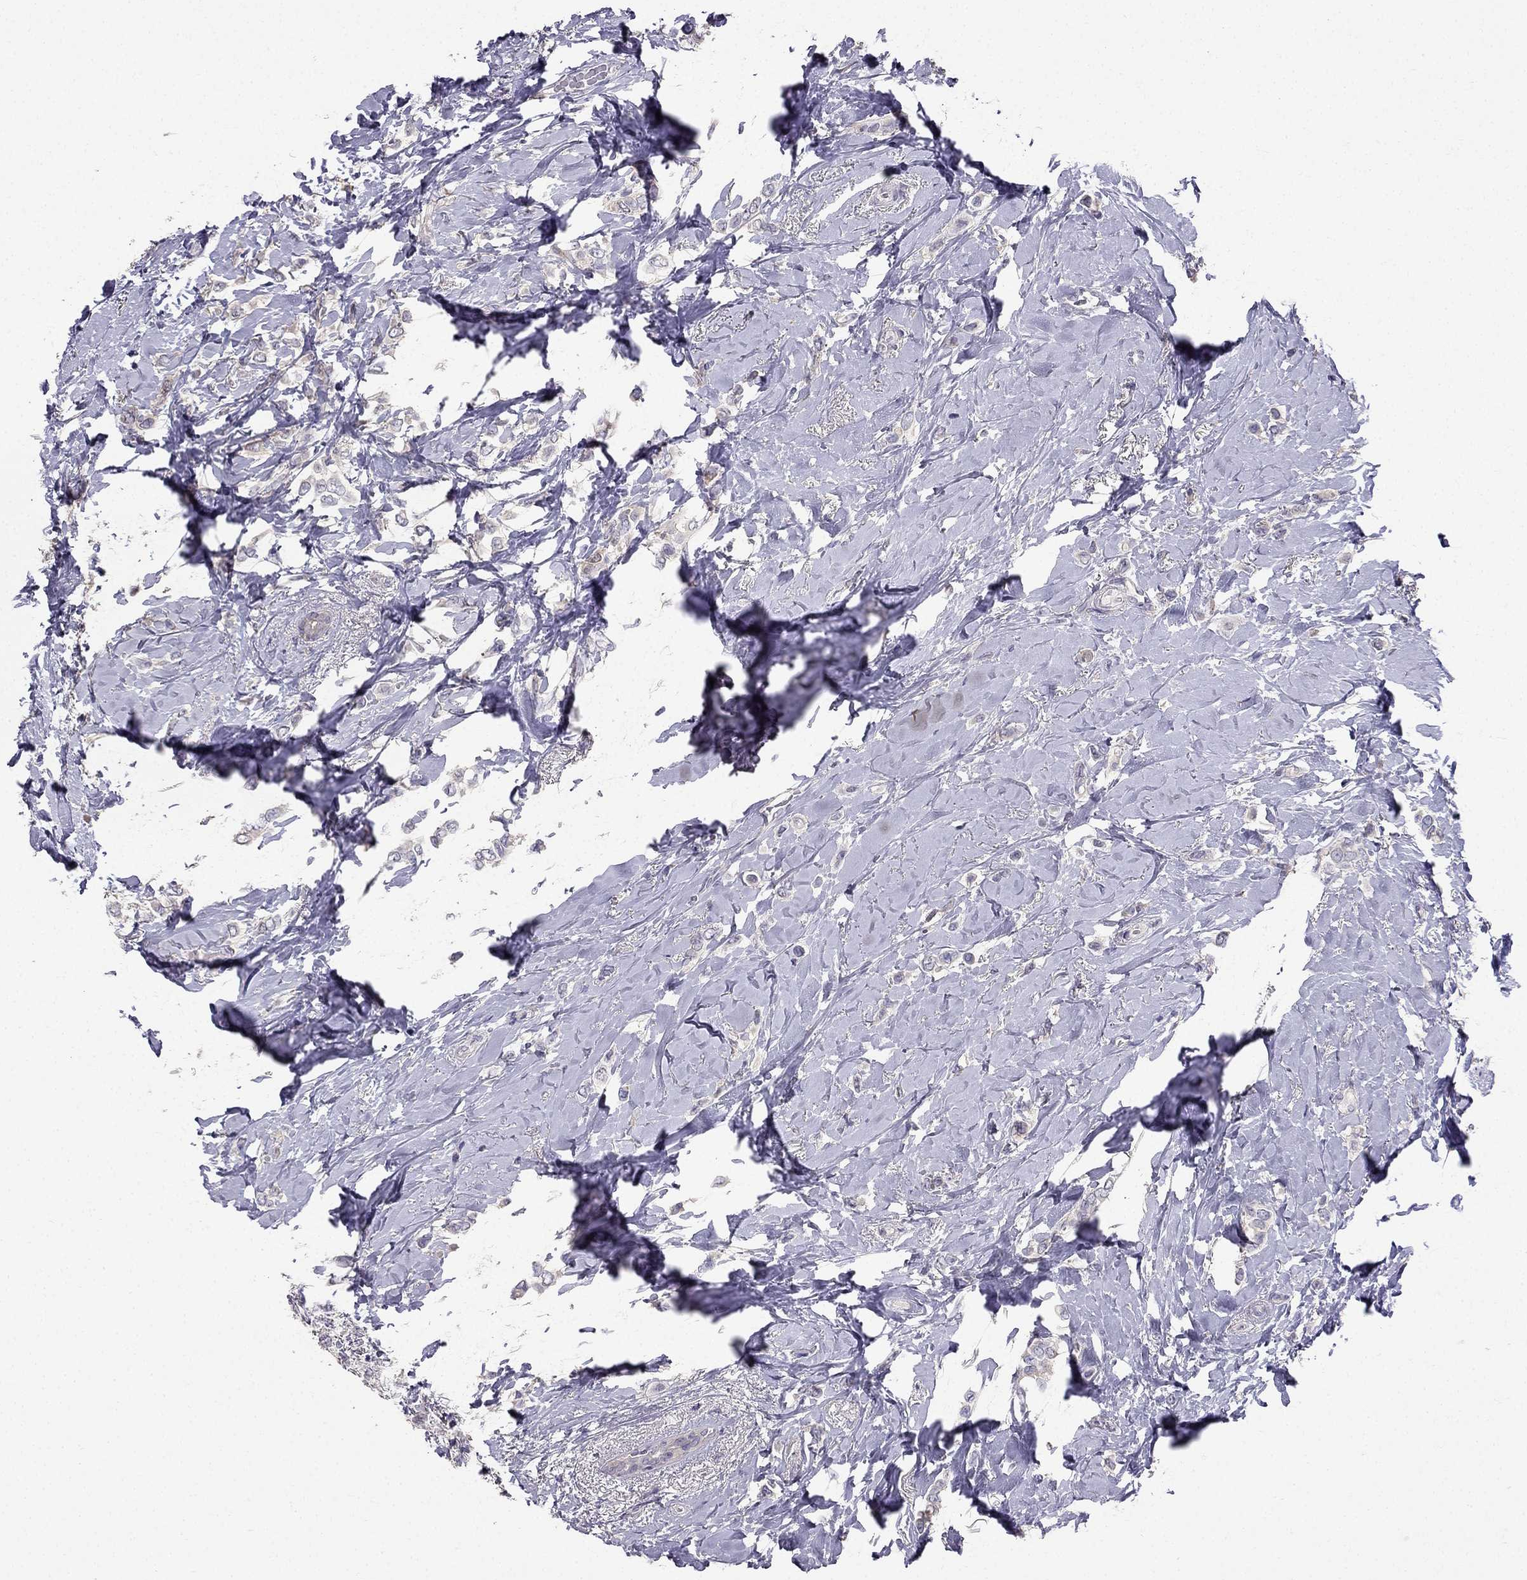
{"staining": {"intensity": "negative", "quantity": "none", "location": "none"}, "tissue": "breast cancer", "cell_type": "Tumor cells", "image_type": "cancer", "snomed": [{"axis": "morphology", "description": "Lobular carcinoma"}, {"axis": "topography", "description": "Breast"}], "caption": "Photomicrograph shows no significant protein positivity in tumor cells of breast cancer.", "gene": "AS3MT", "patient": {"sex": "female", "age": 66}}